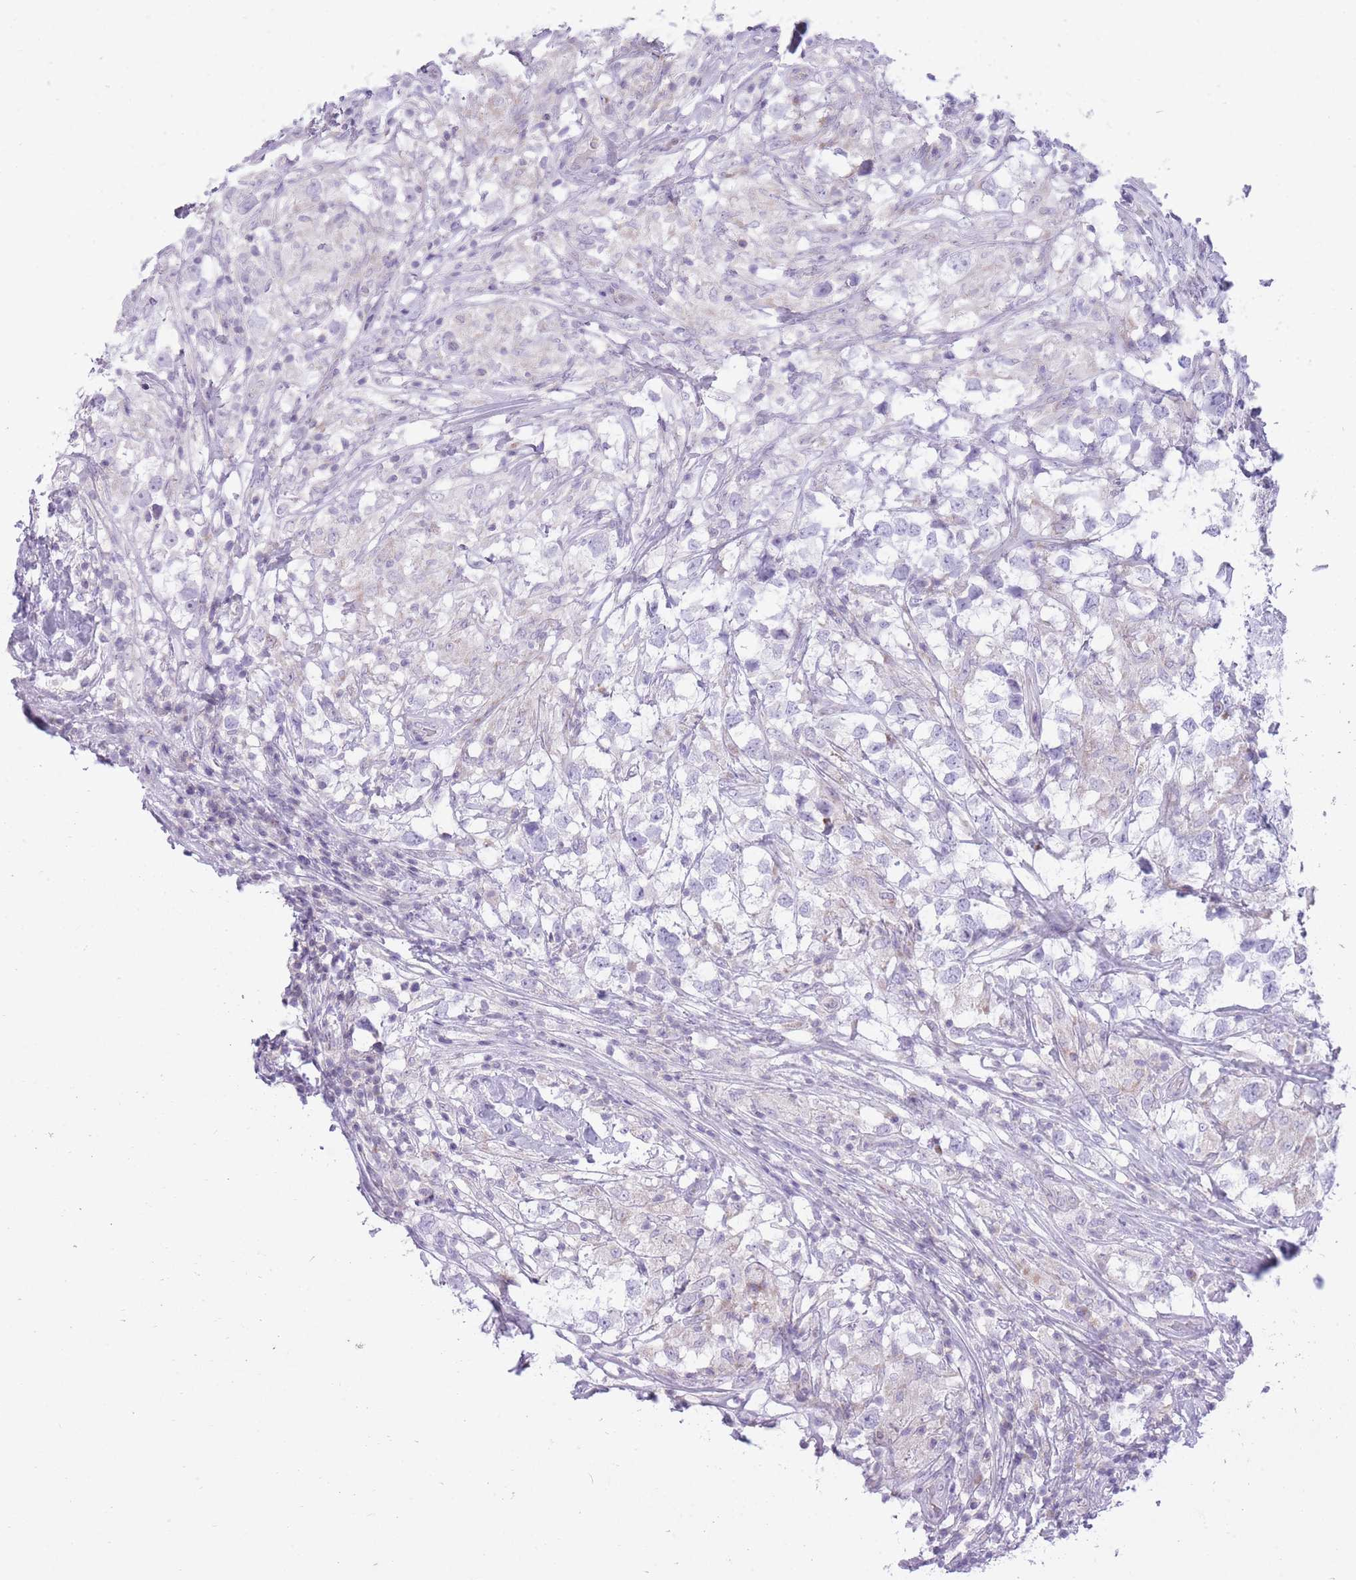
{"staining": {"intensity": "negative", "quantity": "none", "location": "none"}, "tissue": "testis cancer", "cell_type": "Tumor cells", "image_type": "cancer", "snomed": [{"axis": "morphology", "description": "Seminoma, NOS"}, {"axis": "topography", "description": "Testis"}], "caption": "Immunohistochemistry (IHC) photomicrograph of testis cancer (seminoma) stained for a protein (brown), which exhibits no positivity in tumor cells. (DAB (3,3'-diaminobenzidine) IHC with hematoxylin counter stain).", "gene": "DENND2D", "patient": {"sex": "male", "age": 46}}